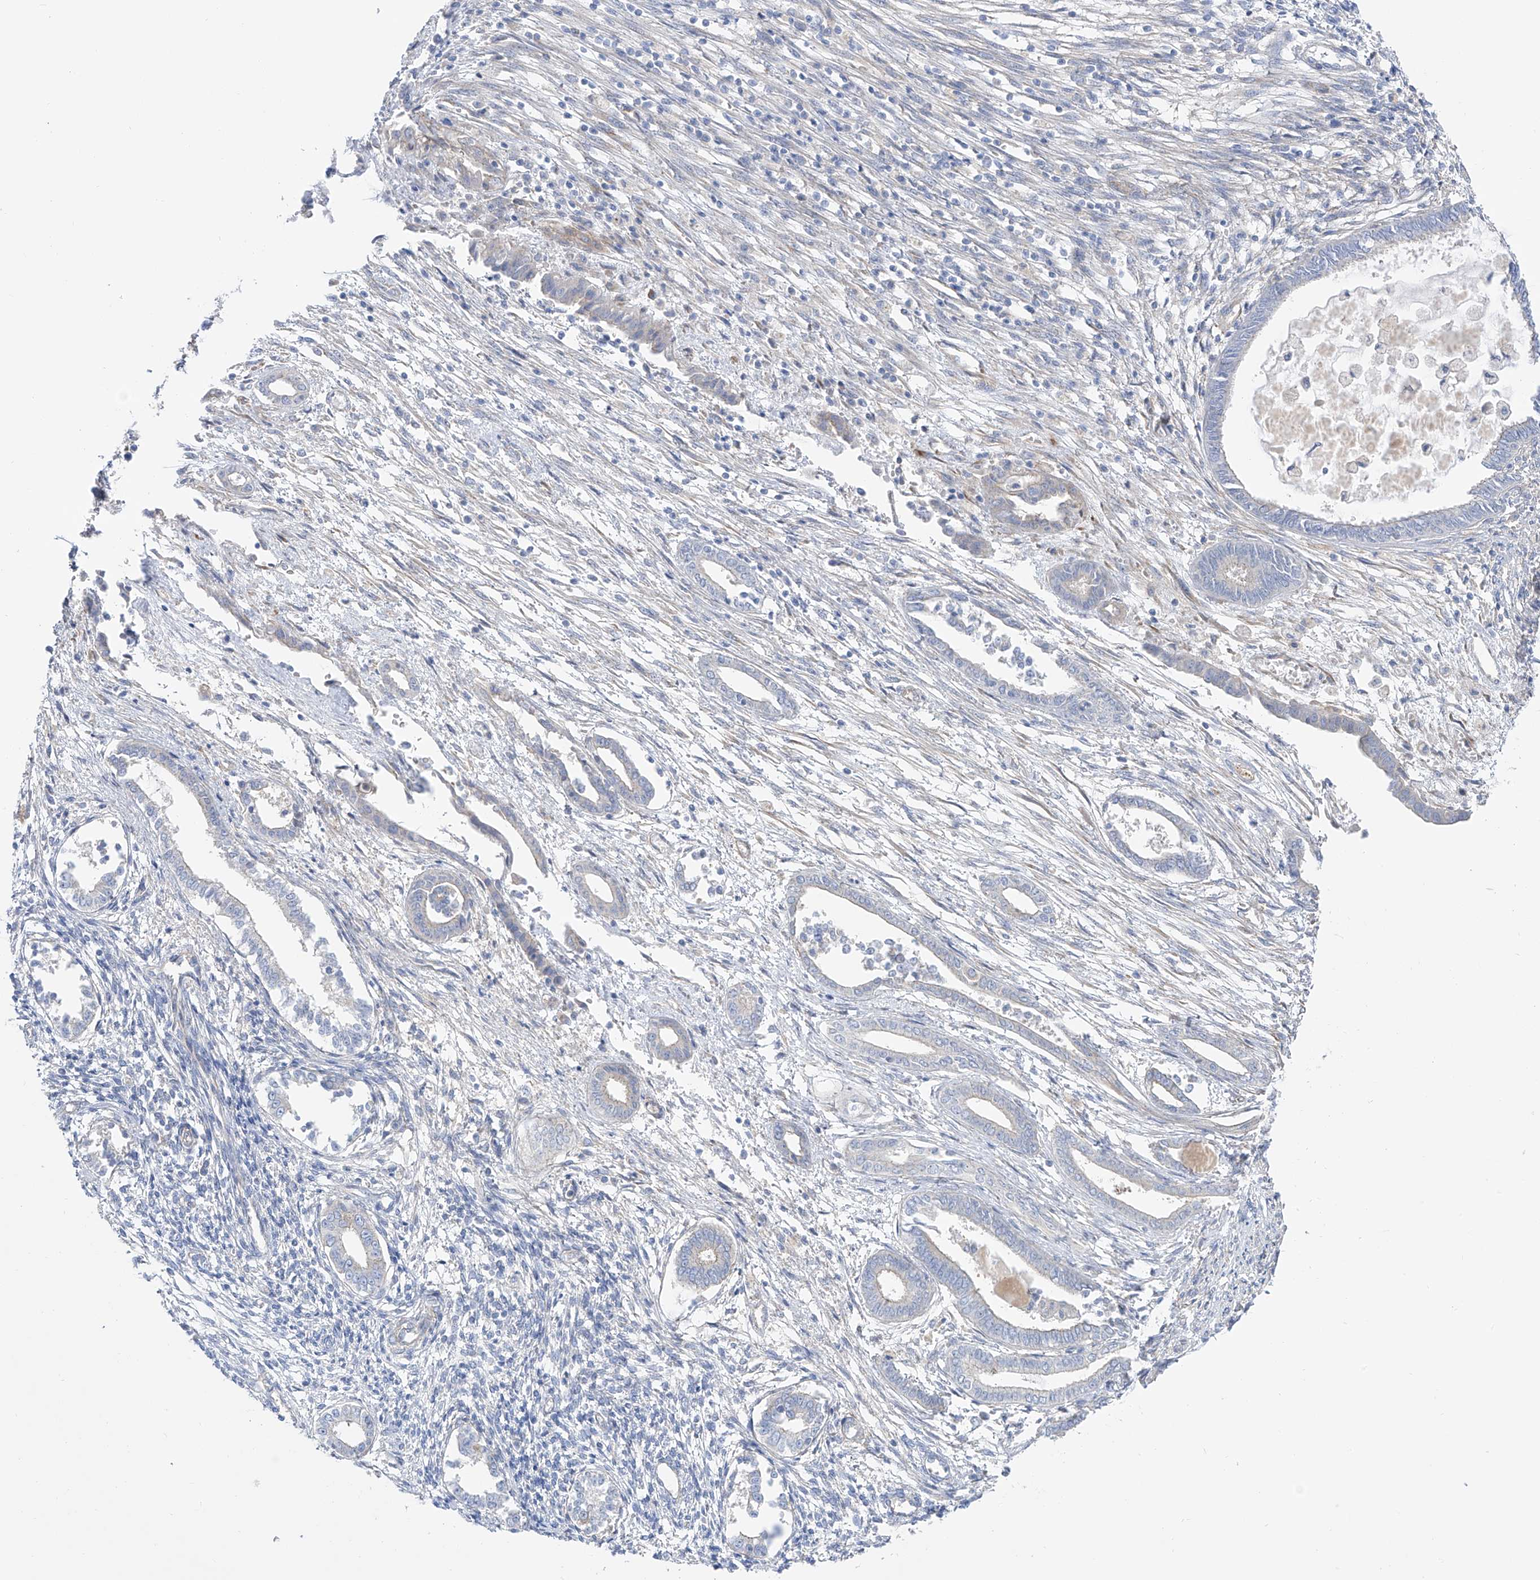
{"staining": {"intensity": "negative", "quantity": "none", "location": "none"}, "tissue": "endometrium", "cell_type": "Cells in endometrial stroma", "image_type": "normal", "snomed": [{"axis": "morphology", "description": "Normal tissue, NOS"}, {"axis": "topography", "description": "Endometrium"}], "caption": "Immunohistochemistry (IHC) of benign endometrium exhibits no positivity in cells in endometrial stroma.", "gene": "LCA5", "patient": {"sex": "female", "age": 56}}